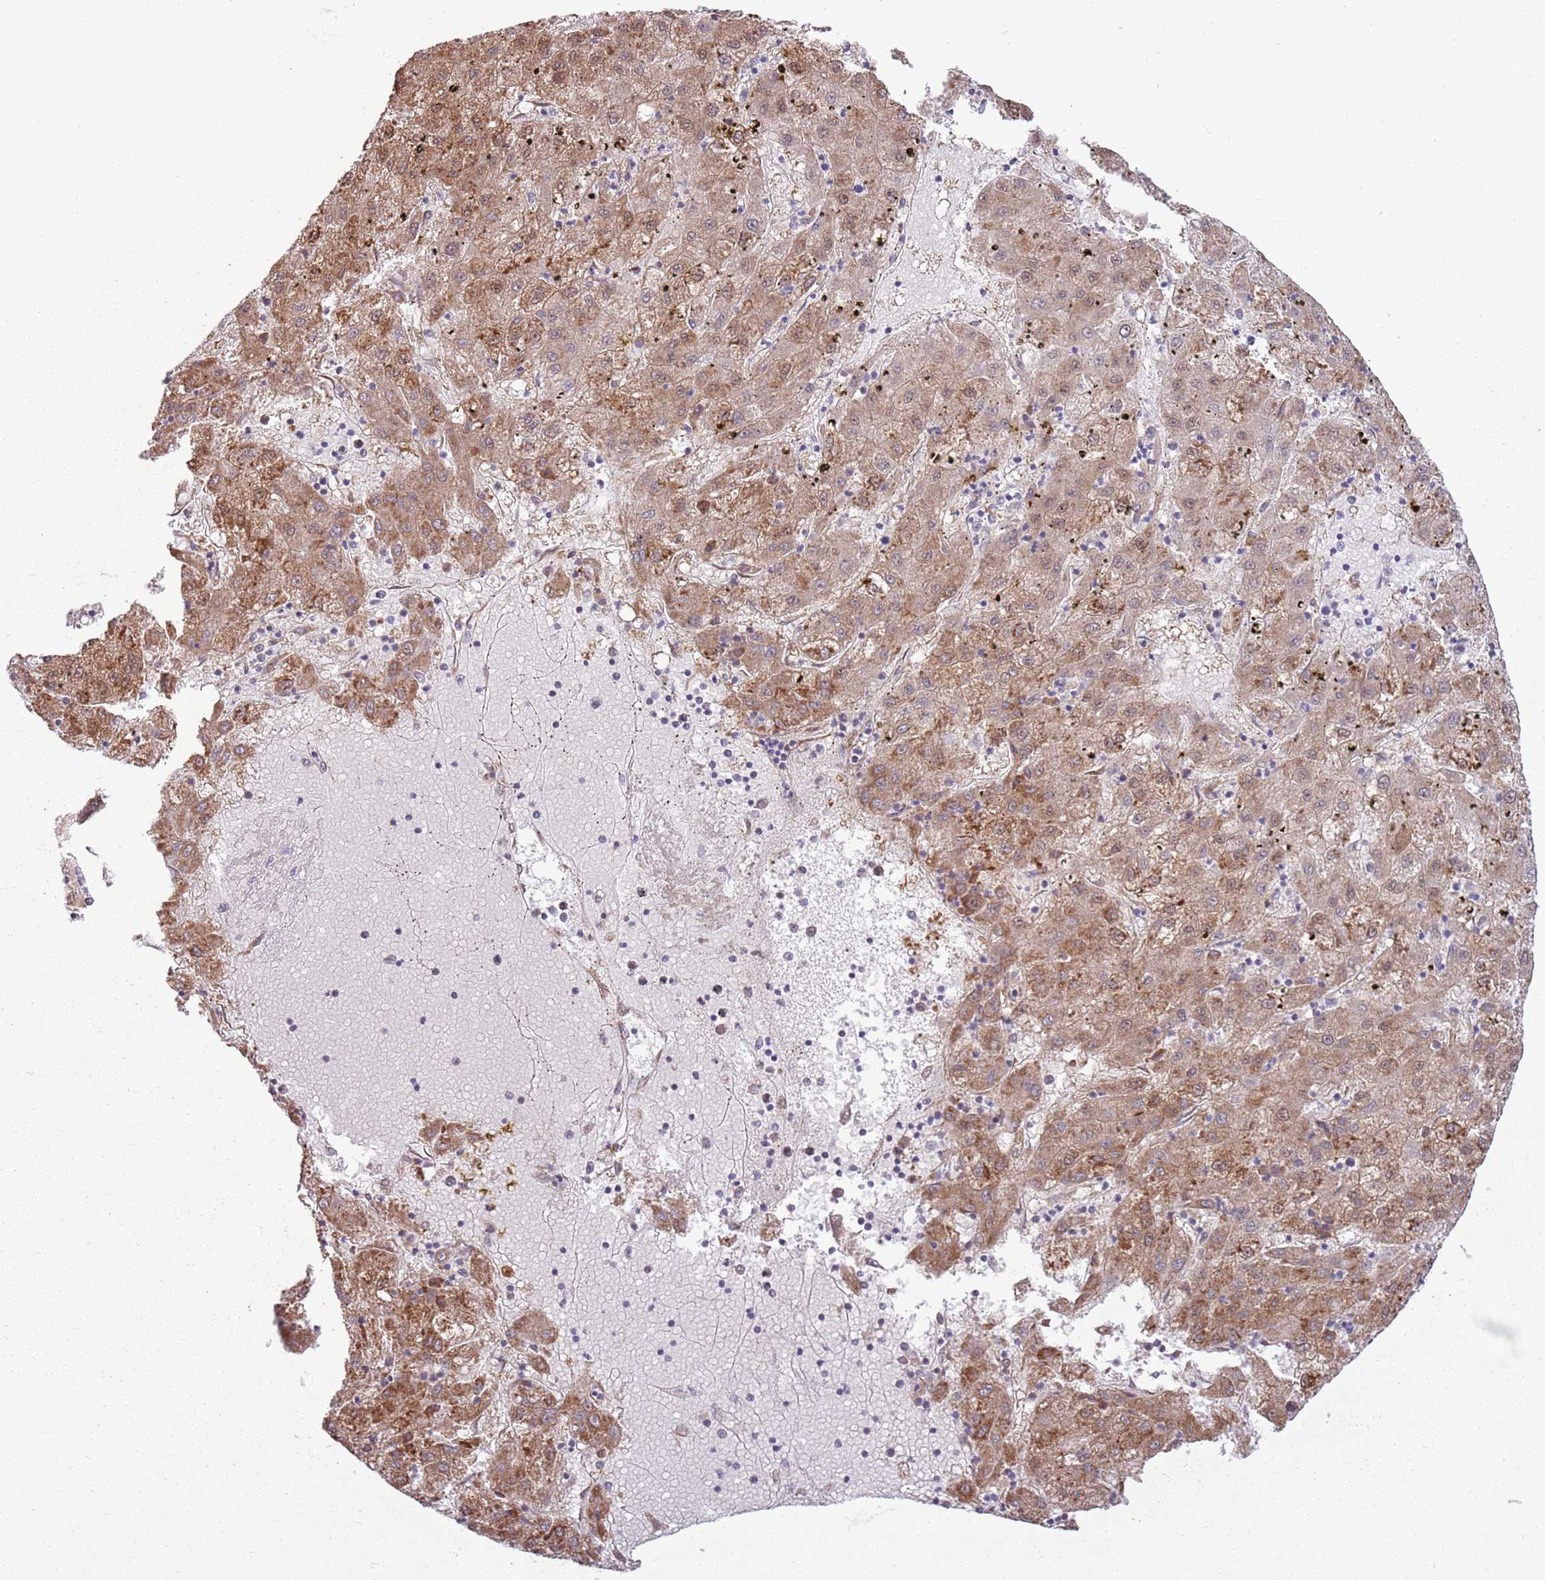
{"staining": {"intensity": "moderate", "quantity": ">75%", "location": "cytoplasmic/membranous,nuclear"}, "tissue": "liver cancer", "cell_type": "Tumor cells", "image_type": "cancer", "snomed": [{"axis": "morphology", "description": "Carcinoma, Hepatocellular, NOS"}, {"axis": "topography", "description": "Liver"}], "caption": "High-power microscopy captured an immunohistochemistry (IHC) histopathology image of liver hepatocellular carcinoma, revealing moderate cytoplasmic/membranous and nuclear staining in about >75% of tumor cells.", "gene": "CCDC150", "patient": {"sex": "male", "age": 72}}